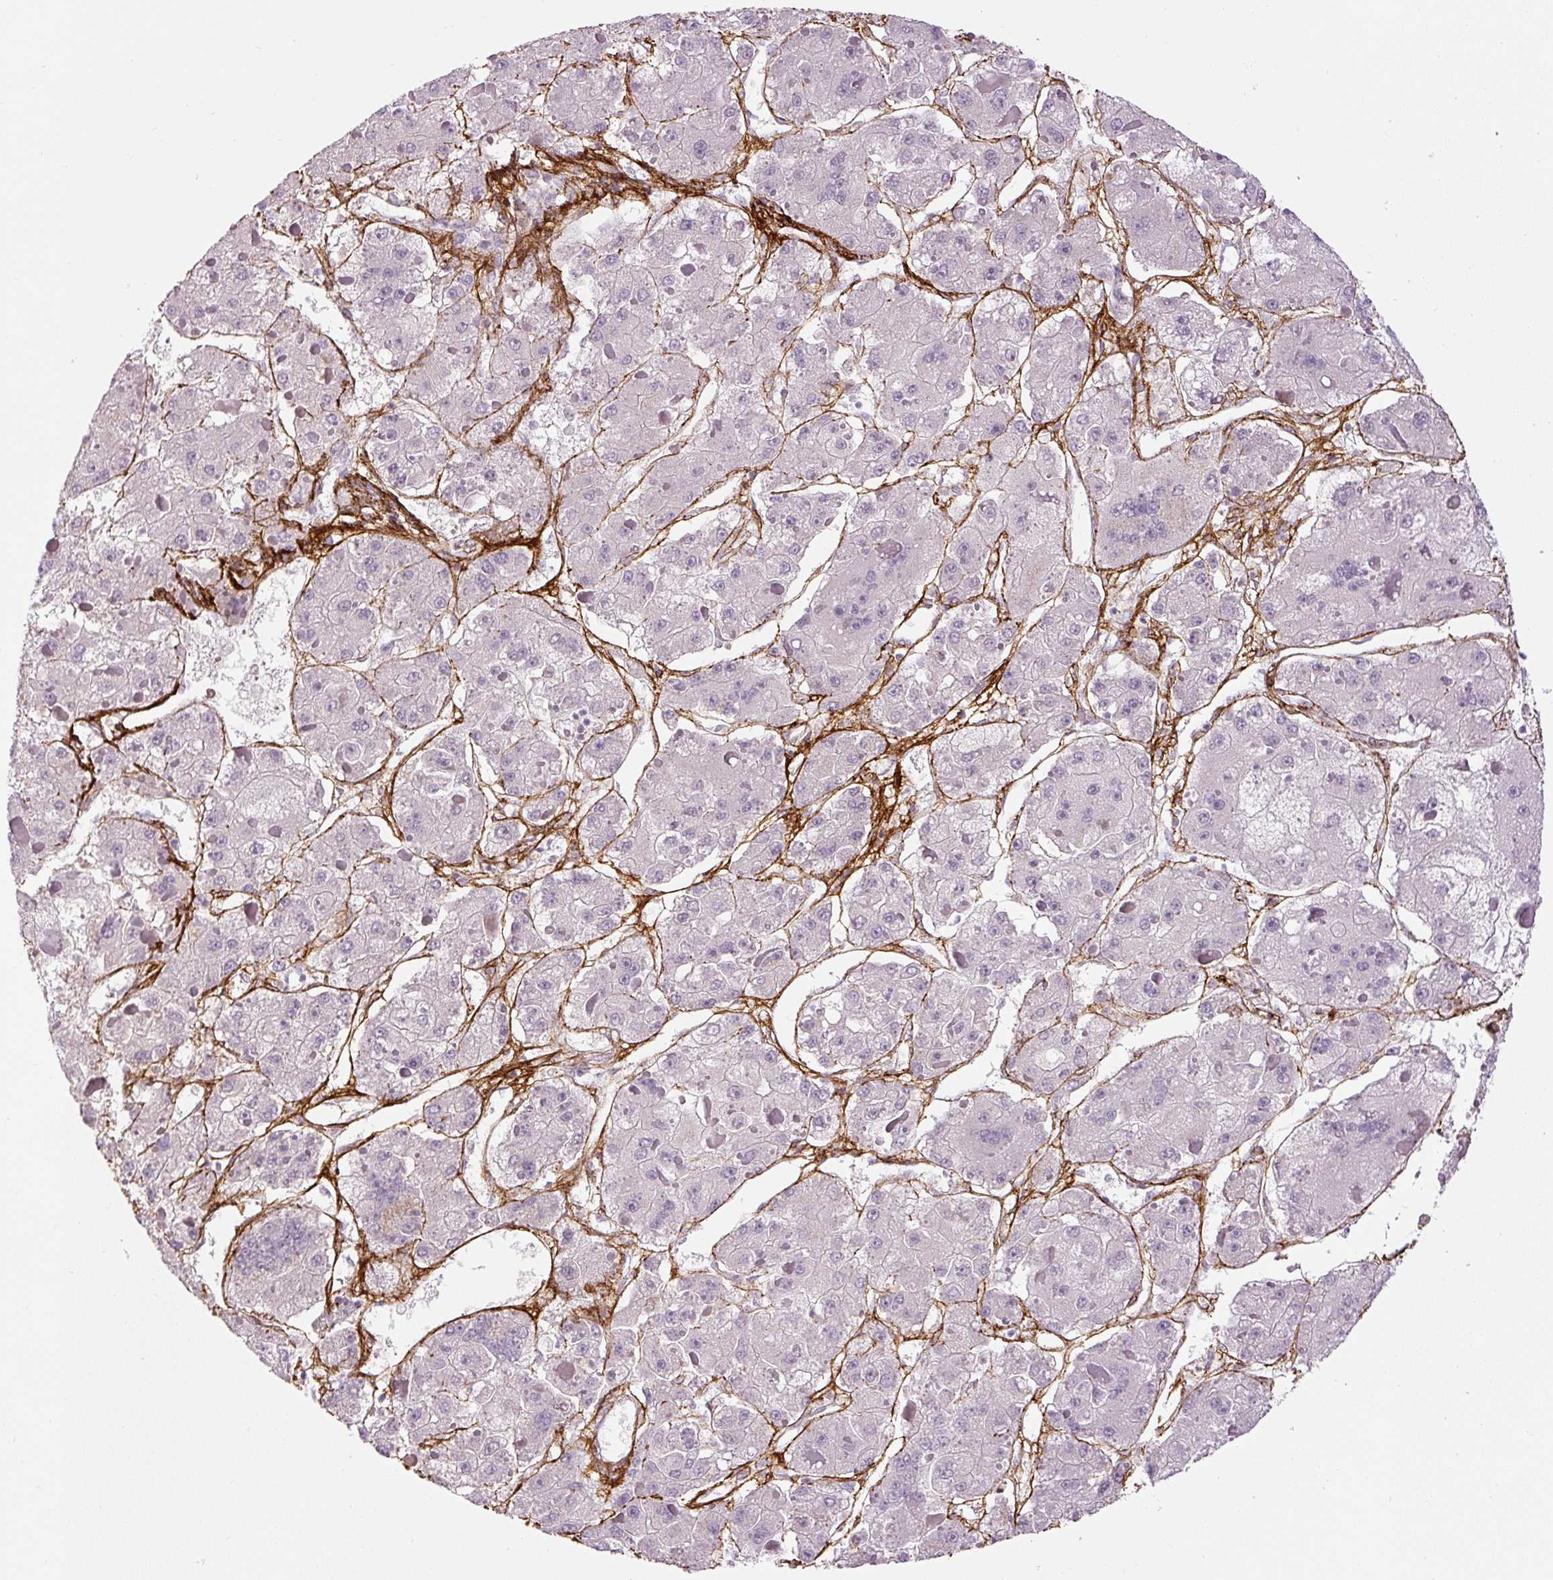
{"staining": {"intensity": "negative", "quantity": "none", "location": "none"}, "tissue": "liver cancer", "cell_type": "Tumor cells", "image_type": "cancer", "snomed": [{"axis": "morphology", "description": "Carcinoma, Hepatocellular, NOS"}, {"axis": "topography", "description": "Liver"}], "caption": "A high-resolution photomicrograph shows IHC staining of liver hepatocellular carcinoma, which displays no significant expression in tumor cells.", "gene": "FBN1", "patient": {"sex": "female", "age": 73}}